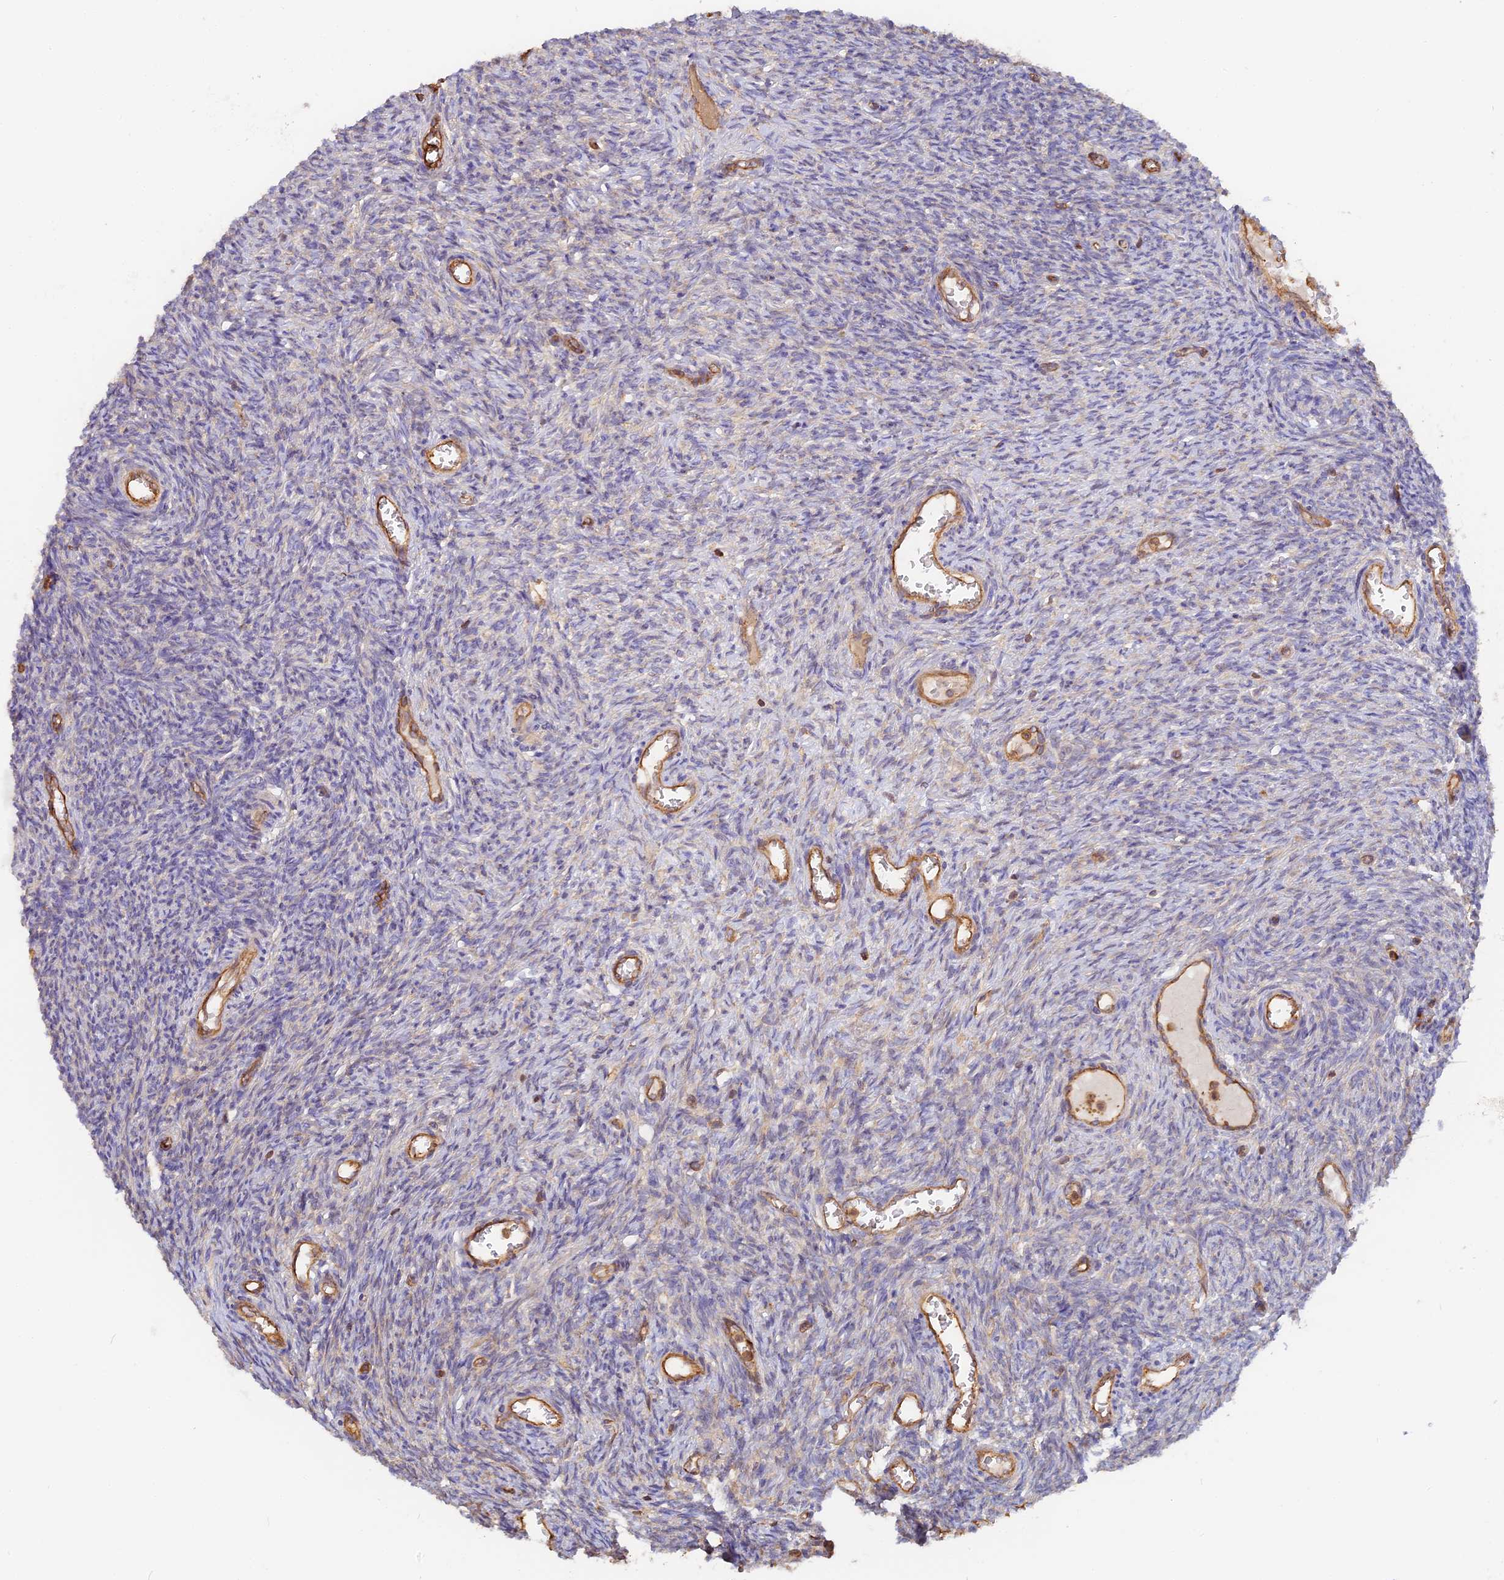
{"staining": {"intensity": "negative", "quantity": "none", "location": "none"}, "tissue": "ovary", "cell_type": "Ovarian stroma cells", "image_type": "normal", "snomed": [{"axis": "morphology", "description": "Normal tissue, NOS"}, {"axis": "topography", "description": "Ovary"}], "caption": "IHC of unremarkable ovary exhibits no positivity in ovarian stroma cells.", "gene": "VPS18", "patient": {"sex": "female", "age": 44}}